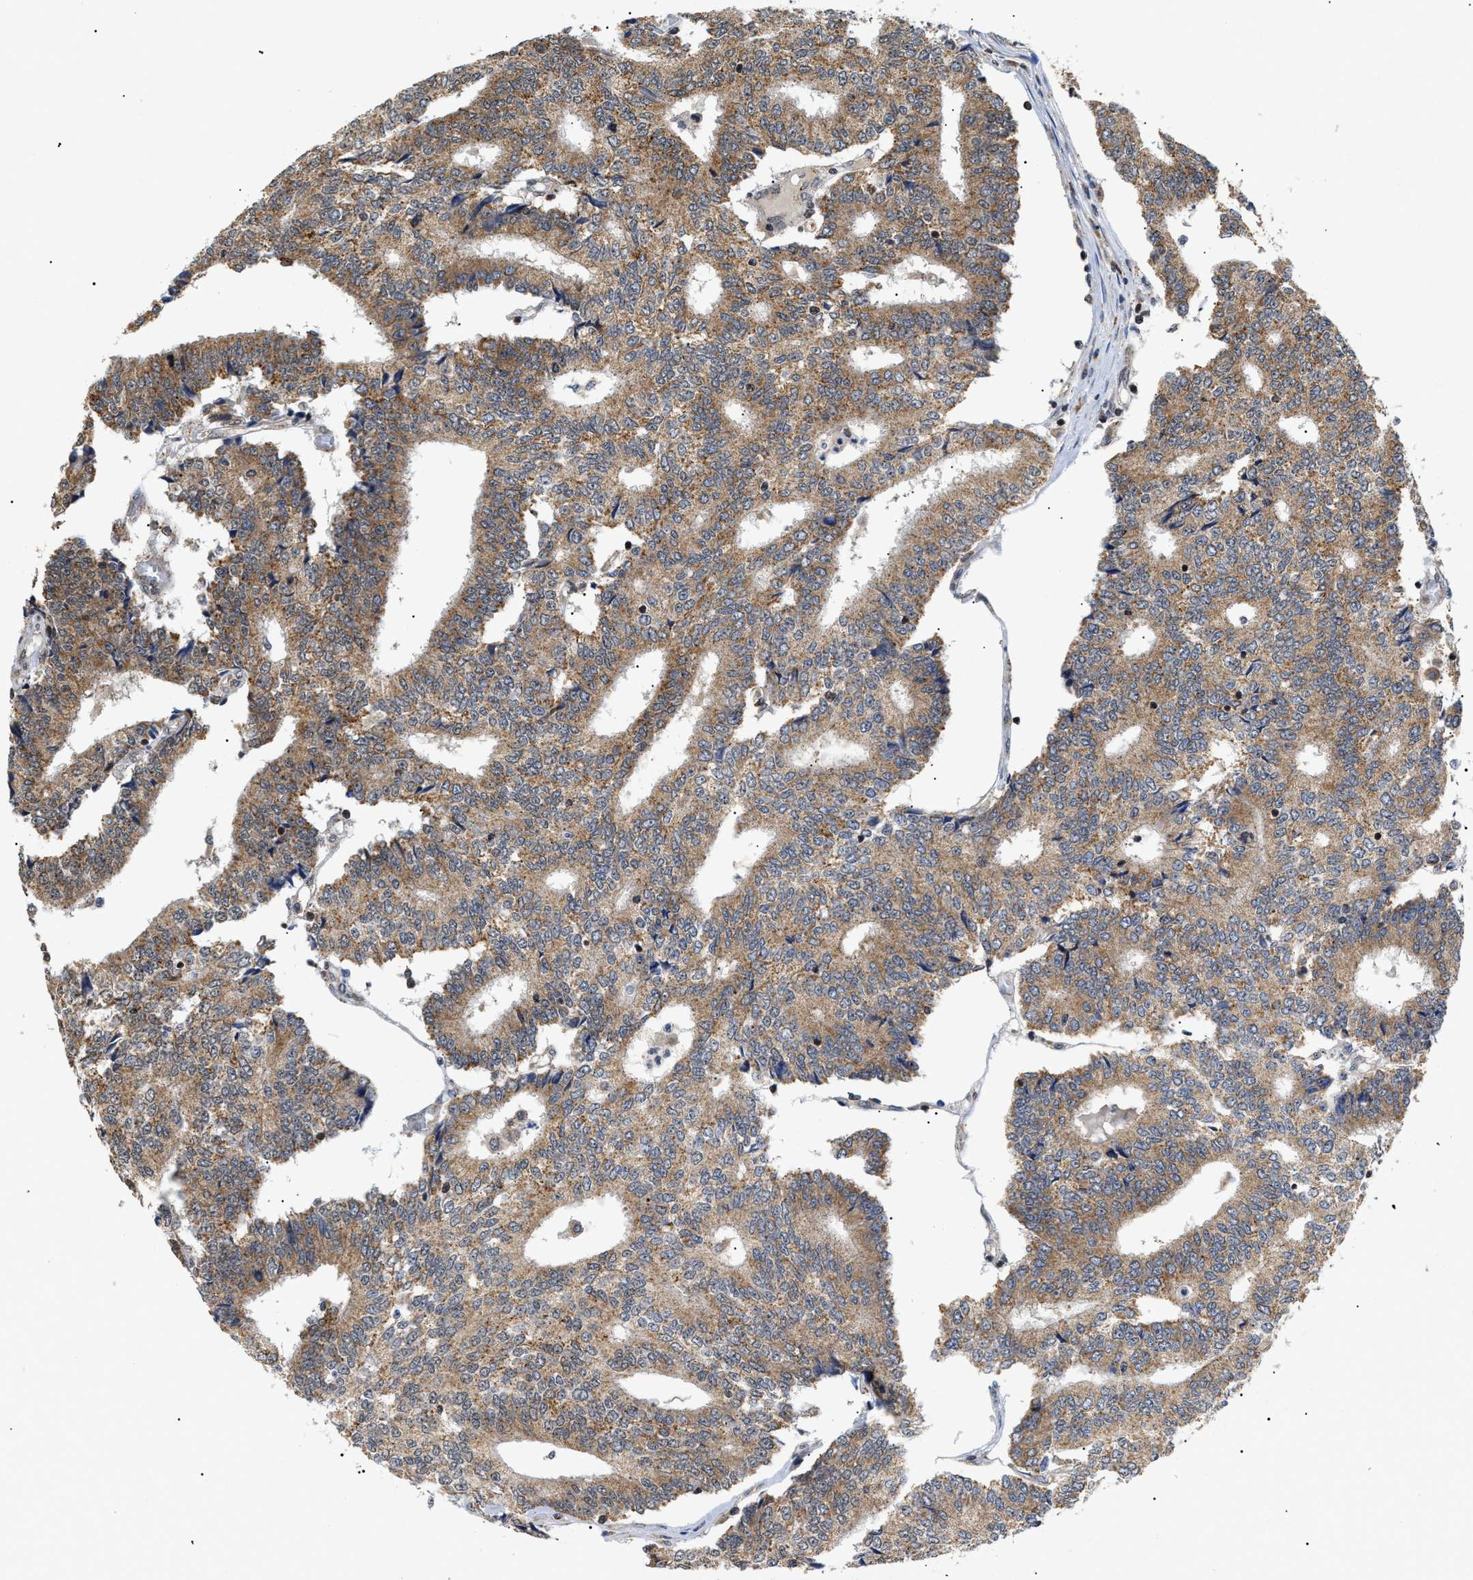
{"staining": {"intensity": "moderate", "quantity": ">75%", "location": "cytoplasmic/membranous"}, "tissue": "prostate cancer", "cell_type": "Tumor cells", "image_type": "cancer", "snomed": [{"axis": "morphology", "description": "Normal tissue, NOS"}, {"axis": "morphology", "description": "Adenocarcinoma, High grade"}, {"axis": "topography", "description": "Prostate"}, {"axis": "topography", "description": "Seminal veicle"}], "caption": "Protein expression analysis of human high-grade adenocarcinoma (prostate) reveals moderate cytoplasmic/membranous expression in approximately >75% of tumor cells.", "gene": "ZBTB11", "patient": {"sex": "male", "age": 55}}